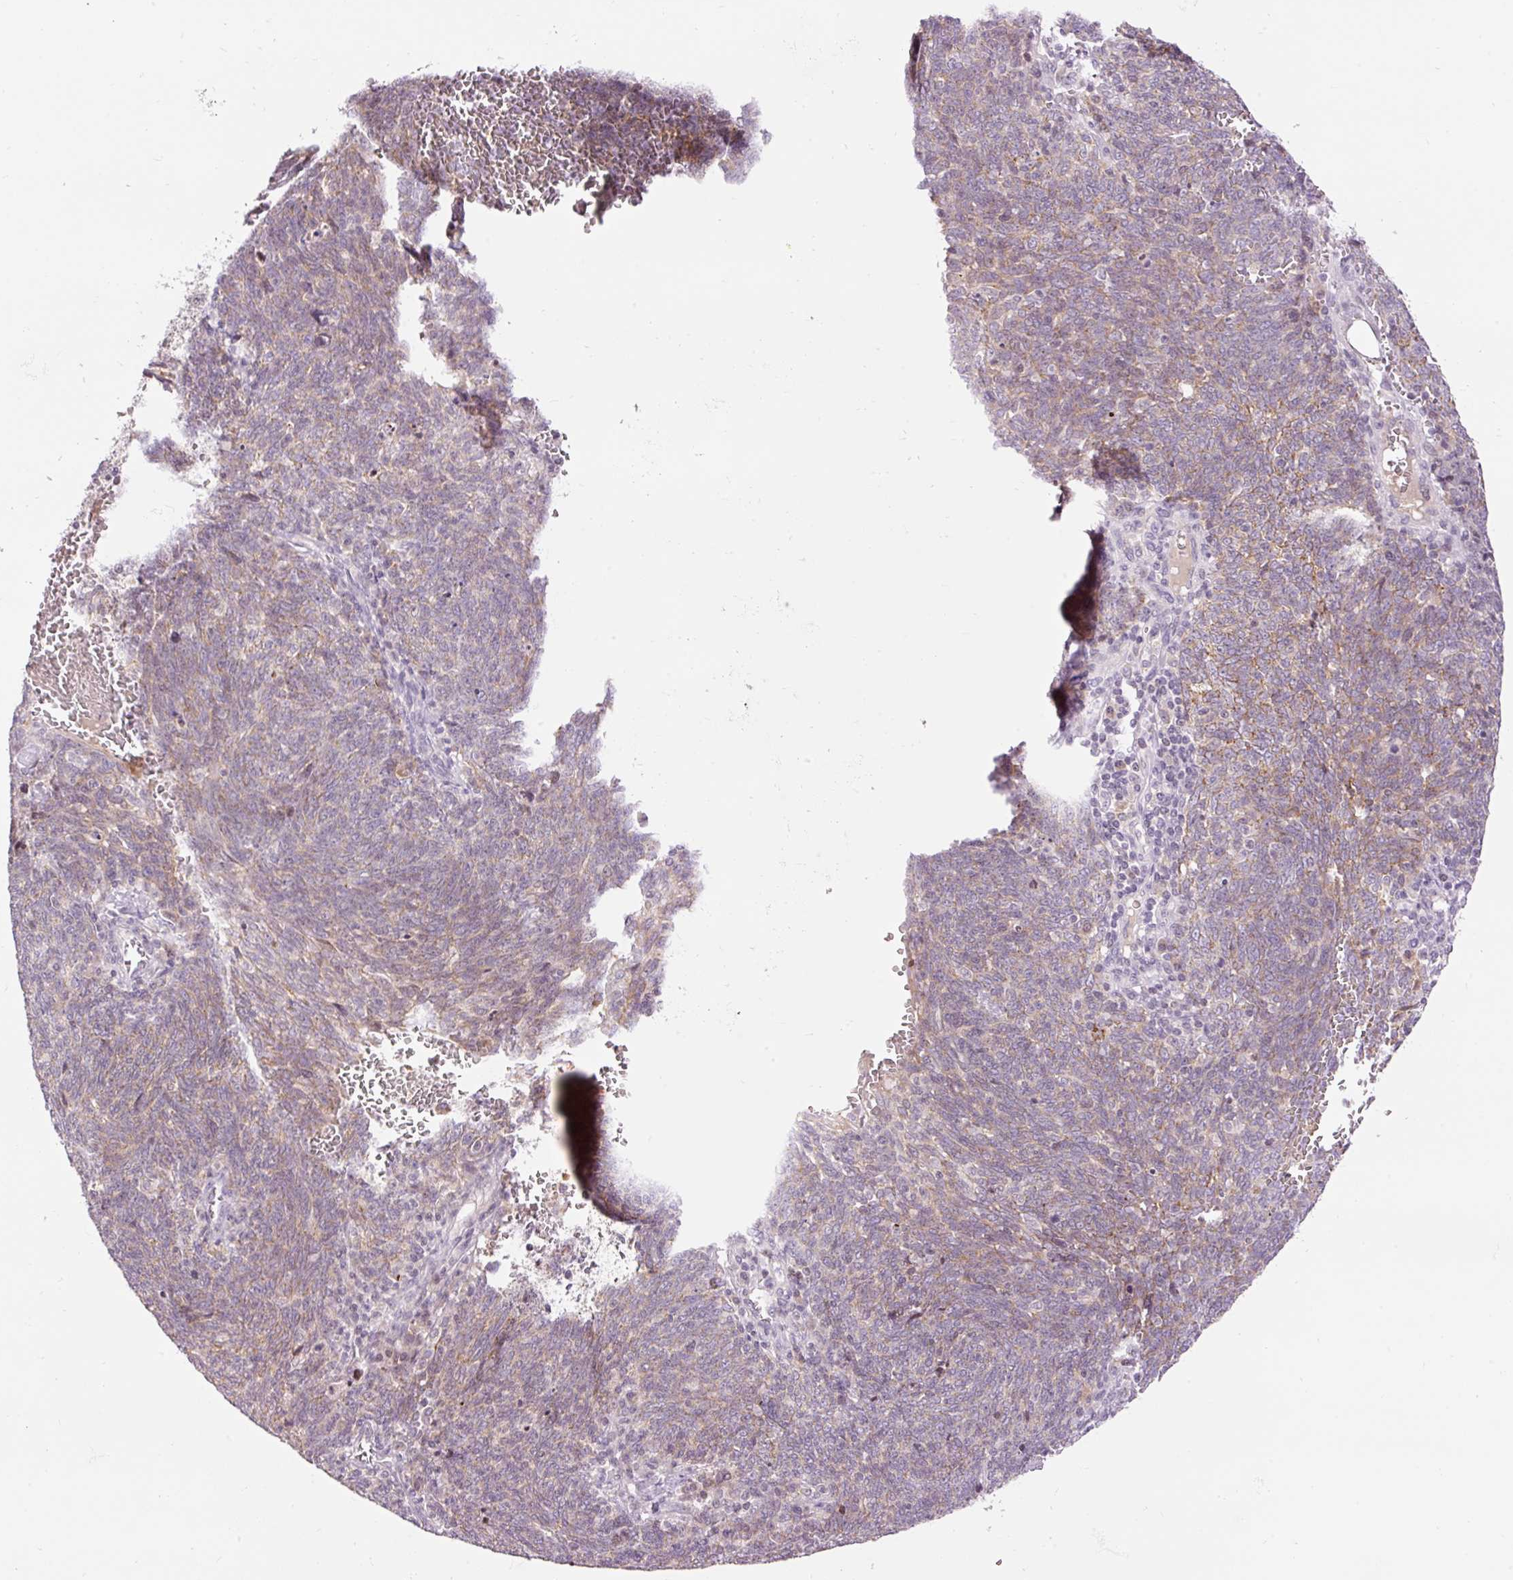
{"staining": {"intensity": "weak", "quantity": "25%-75%", "location": "cytoplasmic/membranous"}, "tissue": "lung cancer", "cell_type": "Tumor cells", "image_type": "cancer", "snomed": [{"axis": "morphology", "description": "Squamous cell carcinoma, NOS"}, {"axis": "topography", "description": "Lung"}], "caption": "Tumor cells display low levels of weak cytoplasmic/membranous positivity in approximately 25%-75% of cells in human lung cancer (squamous cell carcinoma). (DAB (3,3'-diaminobenzidine) IHC, brown staining for protein, blue staining for nuclei).", "gene": "ABHD11", "patient": {"sex": "female", "age": 72}}